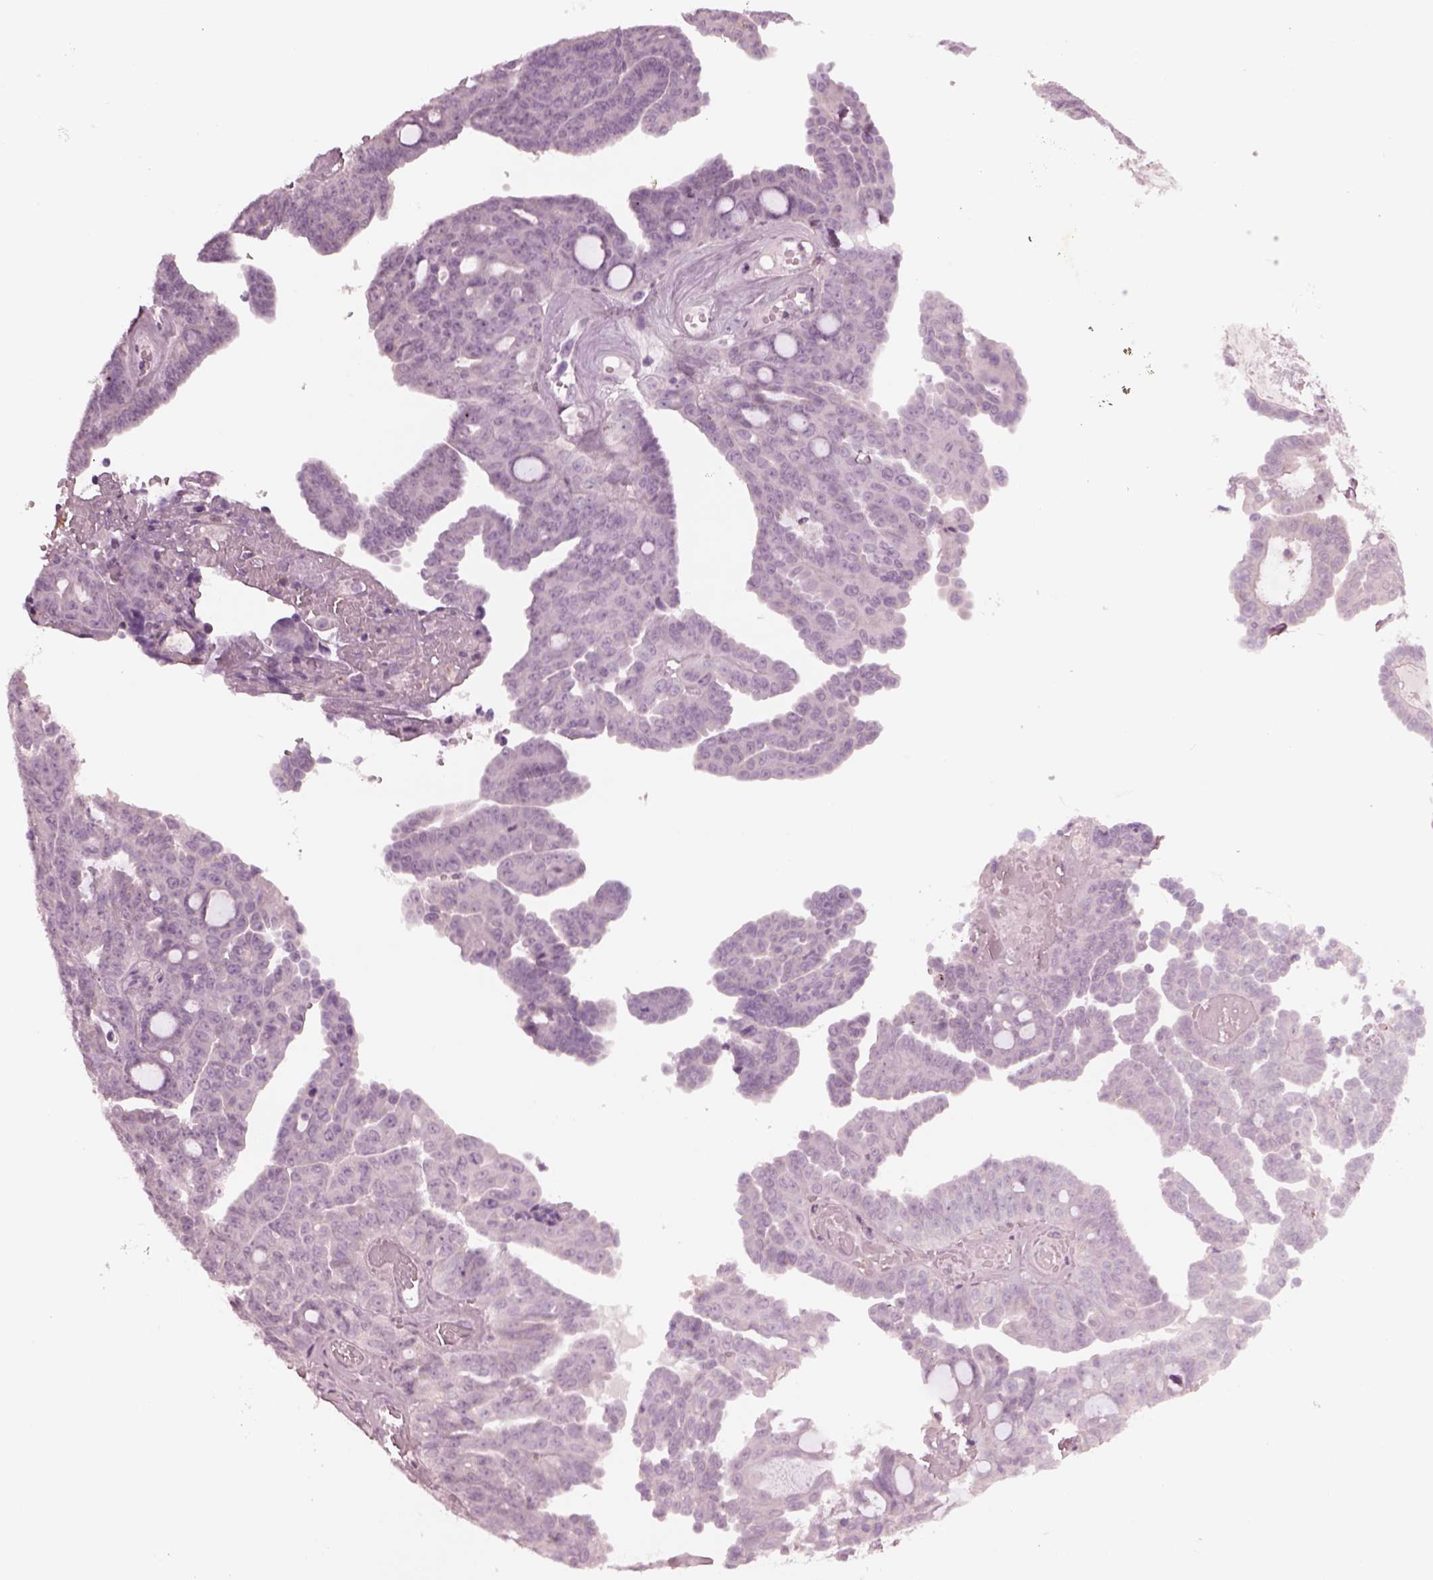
{"staining": {"intensity": "negative", "quantity": "none", "location": "none"}, "tissue": "ovarian cancer", "cell_type": "Tumor cells", "image_type": "cancer", "snomed": [{"axis": "morphology", "description": "Cystadenocarcinoma, serous, NOS"}, {"axis": "topography", "description": "Ovary"}], "caption": "High magnification brightfield microscopy of ovarian serous cystadenocarcinoma stained with DAB (brown) and counterstained with hematoxylin (blue): tumor cells show no significant expression.", "gene": "SLAMF8", "patient": {"sex": "female", "age": 71}}